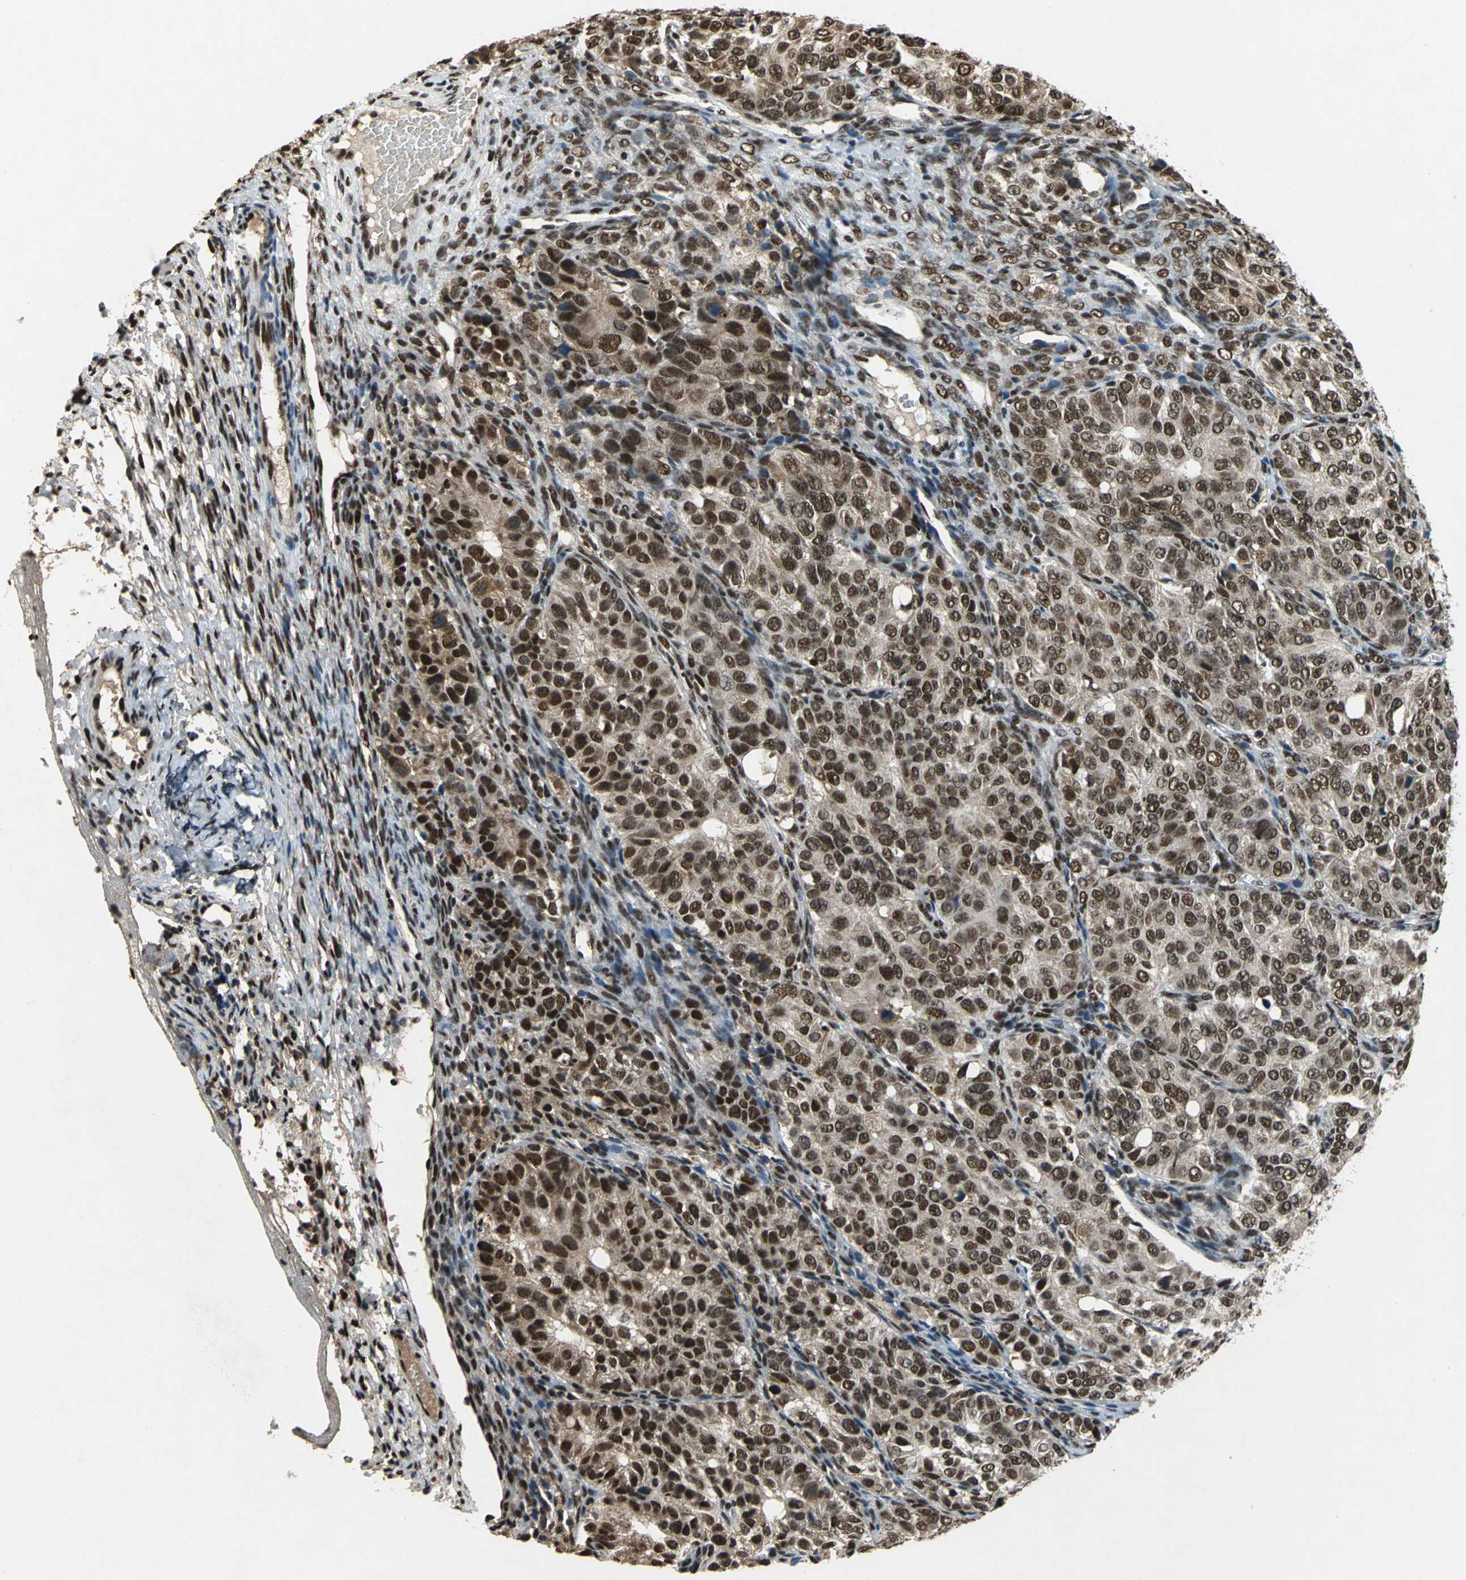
{"staining": {"intensity": "strong", "quantity": ">75%", "location": "cytoplasmic/membranous,nuclear"}, "tissue": "ovarian cancer", "cell_type": "Tumor cells", "image_type": "cancer", "snomed": [{"axis": "morphology", "description": "Carcinoma, endometroid"}, {"axis": "topography", "description": "Ovary"}], "caption": "High-power microscopy captured an immunohistochemistry histopathology image of ovarian cancer (endometroid carcinoma), revealing strong cytoplasmic/membranous and nuclear positivity in about >75% of tumor cells. Nuclei are stained in blue.", "gene": "MTA2", "patient": {"sex": "female", "age": 51}}